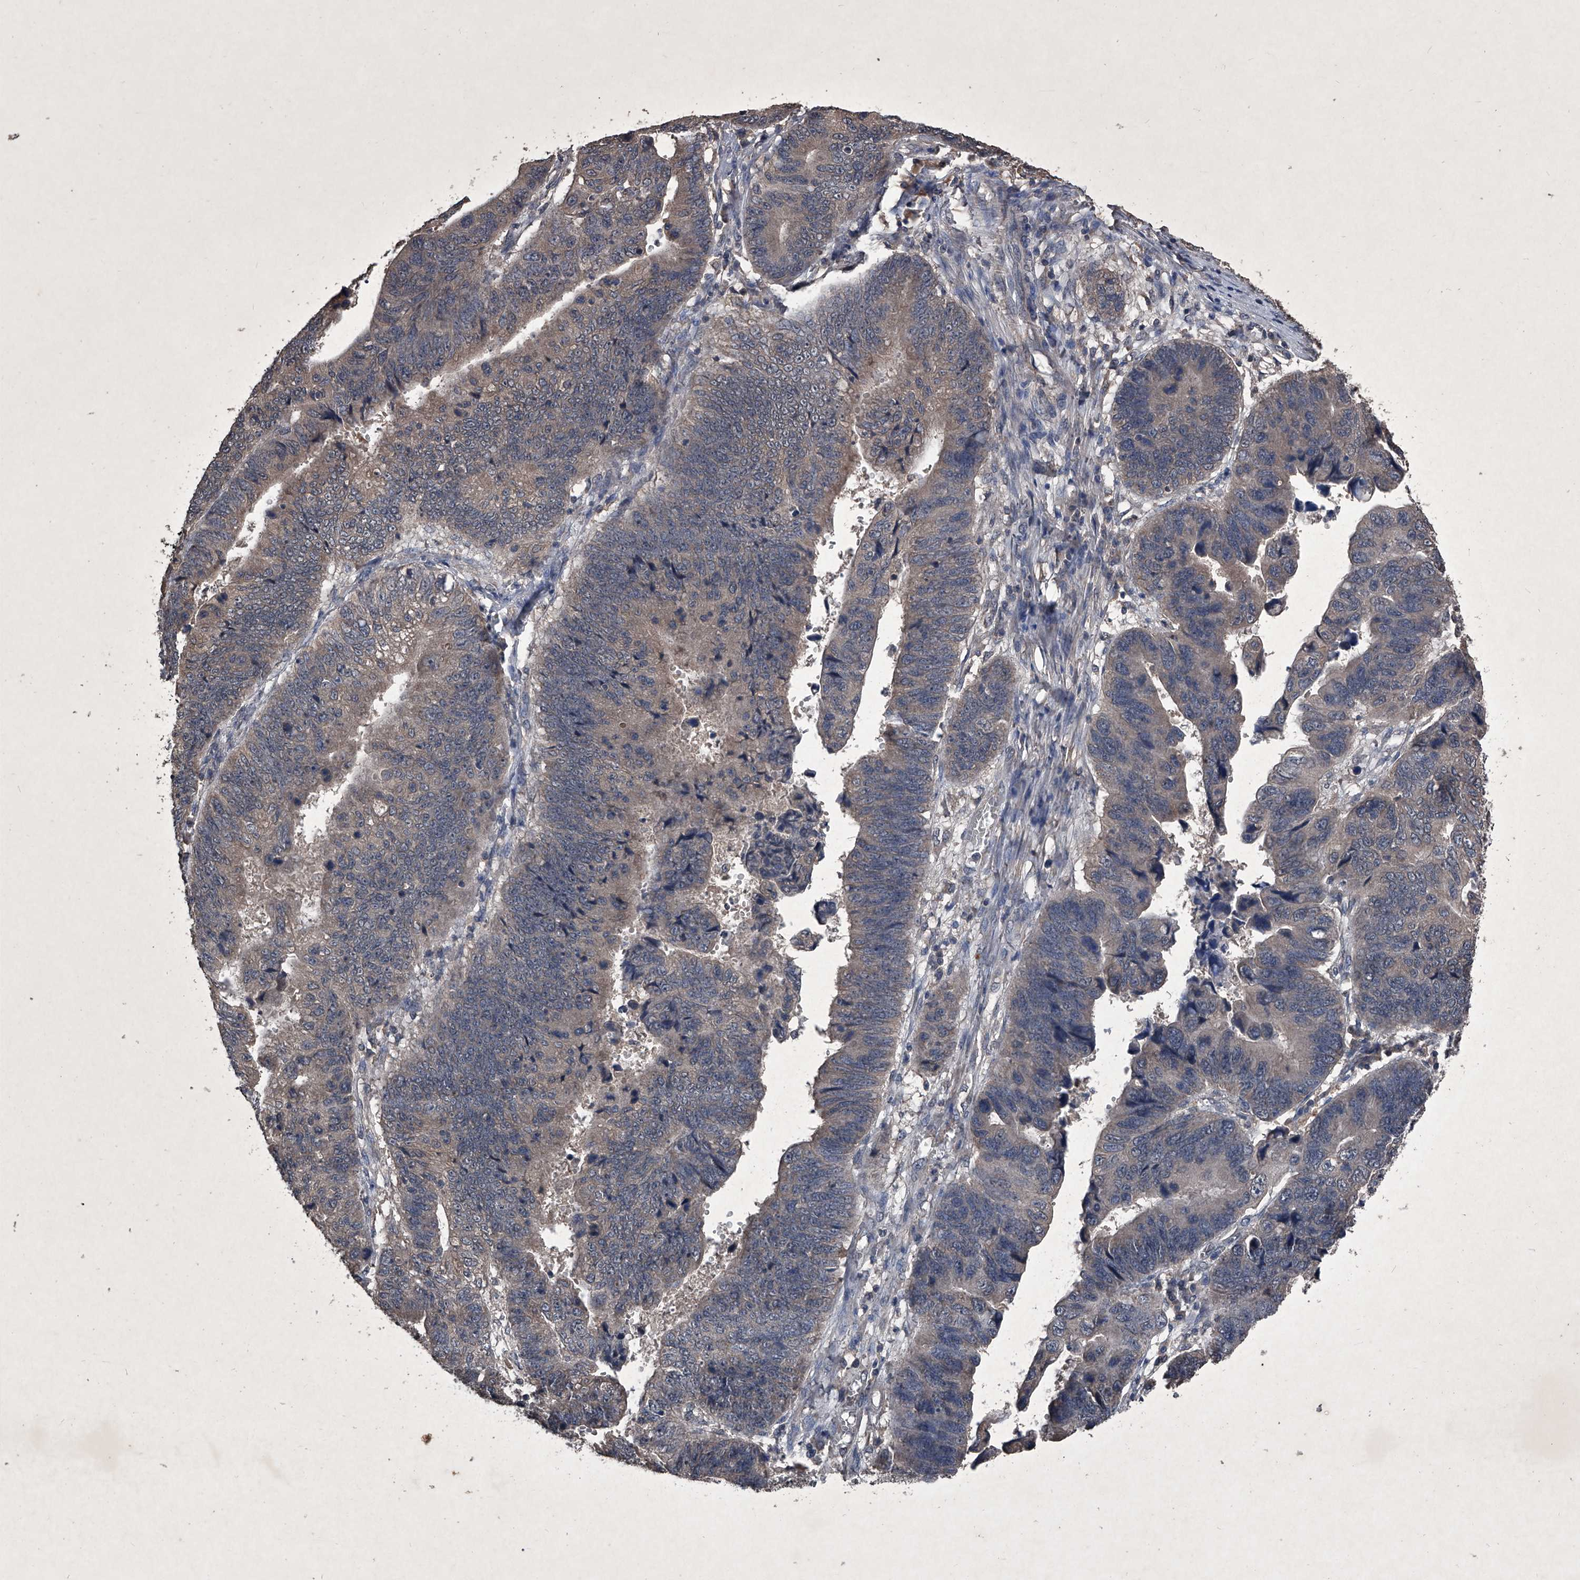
{"staining": {"intensity": "weak", "quantity": "25%-75%", "location": "cytoplasmic/membranous"}, "tissue": "stomach cancer", "cell_type": "Tumor cells", "image_type": "cancer", "snomed": [{"axis": "morphology", "description": "Adenocarcinoma, NOS"}, {"axis": "topography", "description": "Stomach"}], "caption": "A micrograph of human stomach adenocarcinoma stained for a protein exhibits weak cytoplasmic/membranous brown staining in tumor cells. (IHC, brightfield microscopy, high magnification).", "gene": "MAPKAP1", "patient": {"sex": "male", "age": 59}}